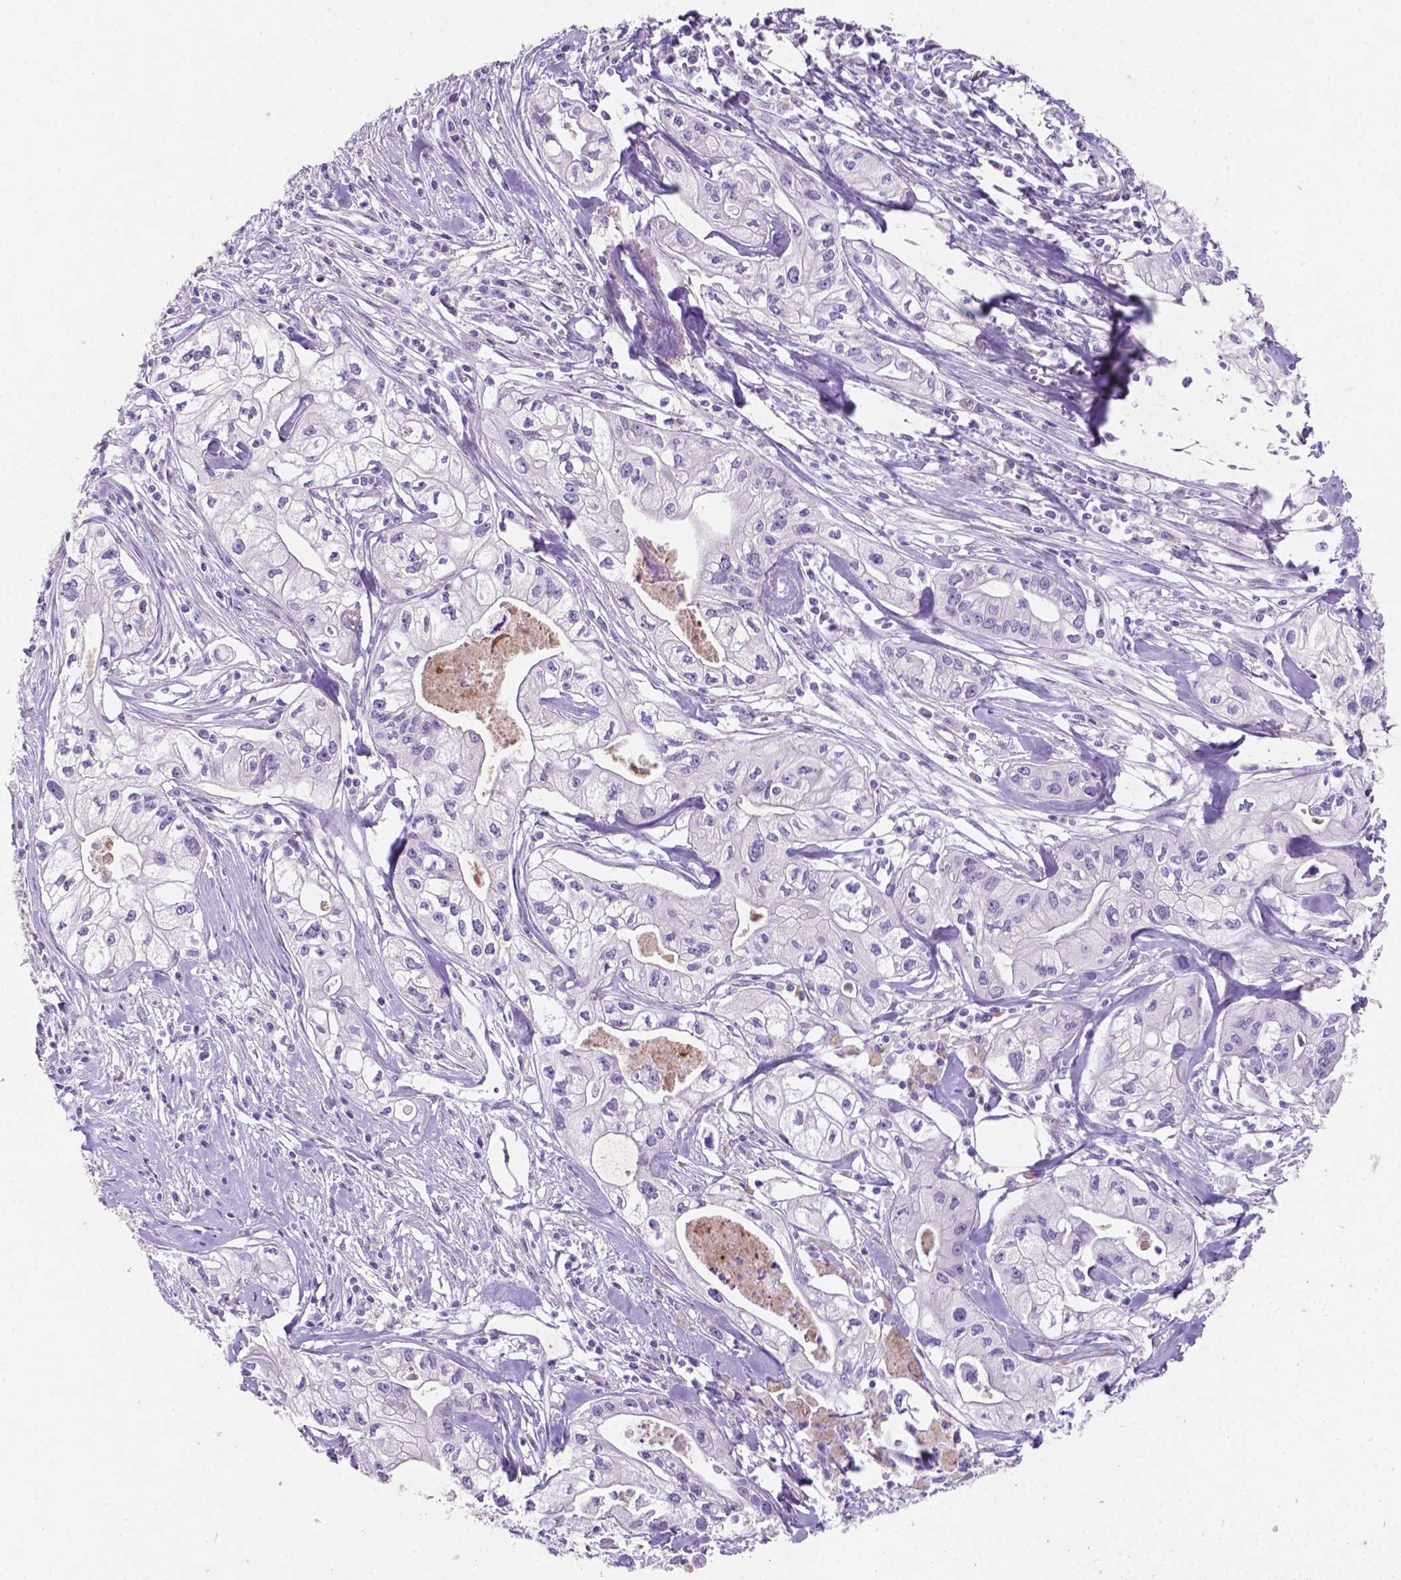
{"staining": {"intensity": "negative", "quantity": "none", "location": "none"}, "tissue": "pancreatic cancer", "cell_type": "Tumor cells", "image_type": "cancer", "snomed": [{"axis": "morphology", "description": "Adenocarcinoma, NOS"}, {"axis": "topography", "description": "Pancreas"}], "caption": "There is no significant positivity in tumor cells of pancreatic cancer (adenocarcinoma).", "gene": "EBLN2", "patient": {"sex": "male", "age": 70}}